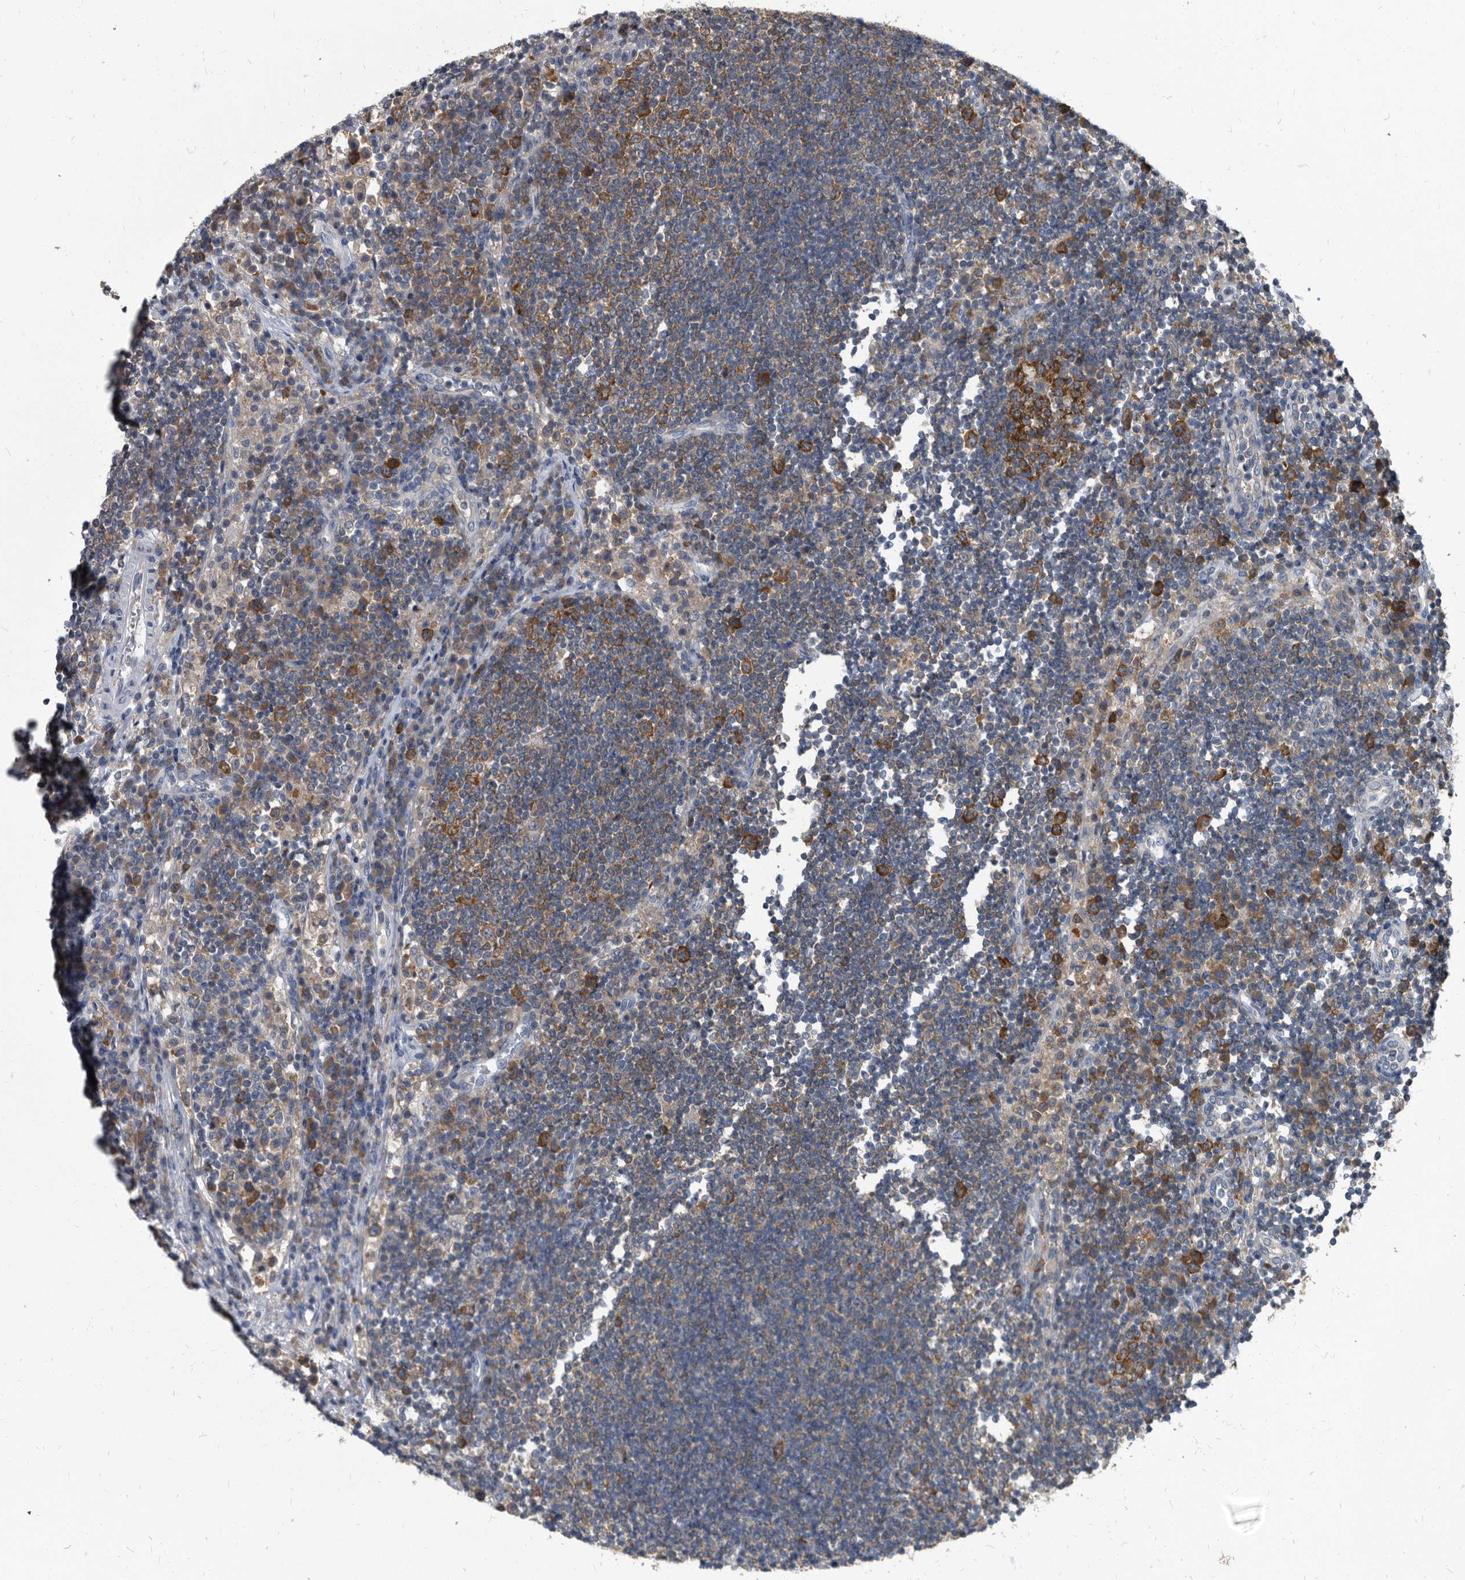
{"staining": {"intensity": "strong", "quantity": "25%-75%", "location": "cytoplasmic/membranous"}, "tissue": "lymph node", "cell_type": "Germinal center cells", "image_type": "normal", "snomed": [{"axis": "morphology", "description": "Normal tissue, NOS"}, {"axis": "topography", "description": "Lymph node"}], "caption": "Immunohistochemistry (DAB) staining of benign lymph node demonstrates strong cytoplasmic/membranous protein expression in about 25%-75% of germinal center cells.", "gene": "CDV3", "patient": {"sex": "female", "age": 53}}